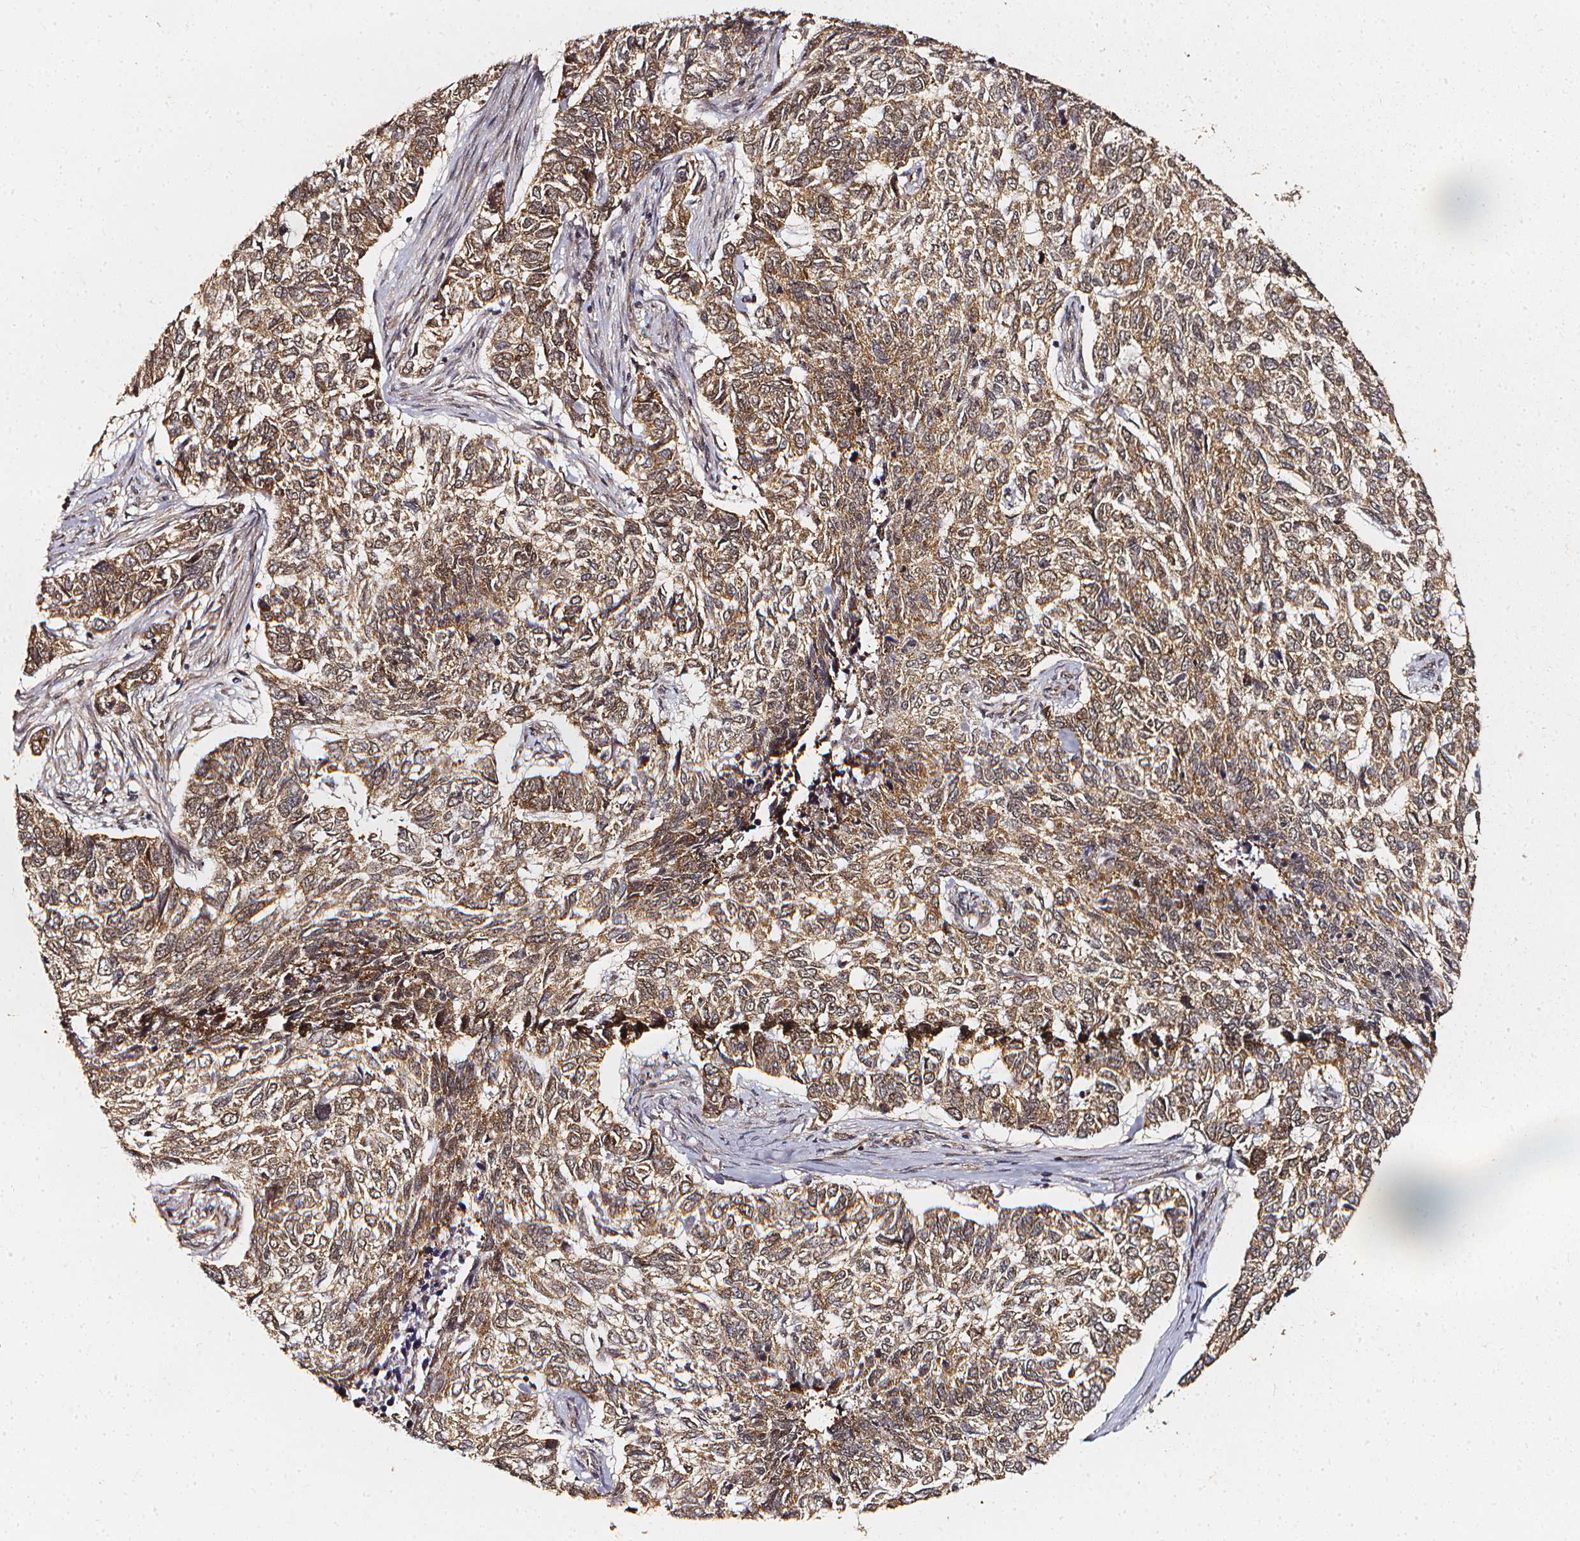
{"staining": {"intensity": "moderate", "quantity": ">75%", "location": "cytoplasmic/membranous,nuclear"}, "tissue": "skin cancer", "cell_type": "Tumor cells", "image_type": "cancer", "snomed": [{"axis": "morphology", "description": "Basal cell carcinoma"}, {"axis": "topography", "description": "Skin"}], "caption": "Tumor cells demonstrate medium levels of moderate cytoplasmic/membranous and nuclear expression in approximately >75% of cells in human skin cancer (basal cell carcinoma).", "gene": "SMN1", "patient": {"sex": "female", "age": 65}}